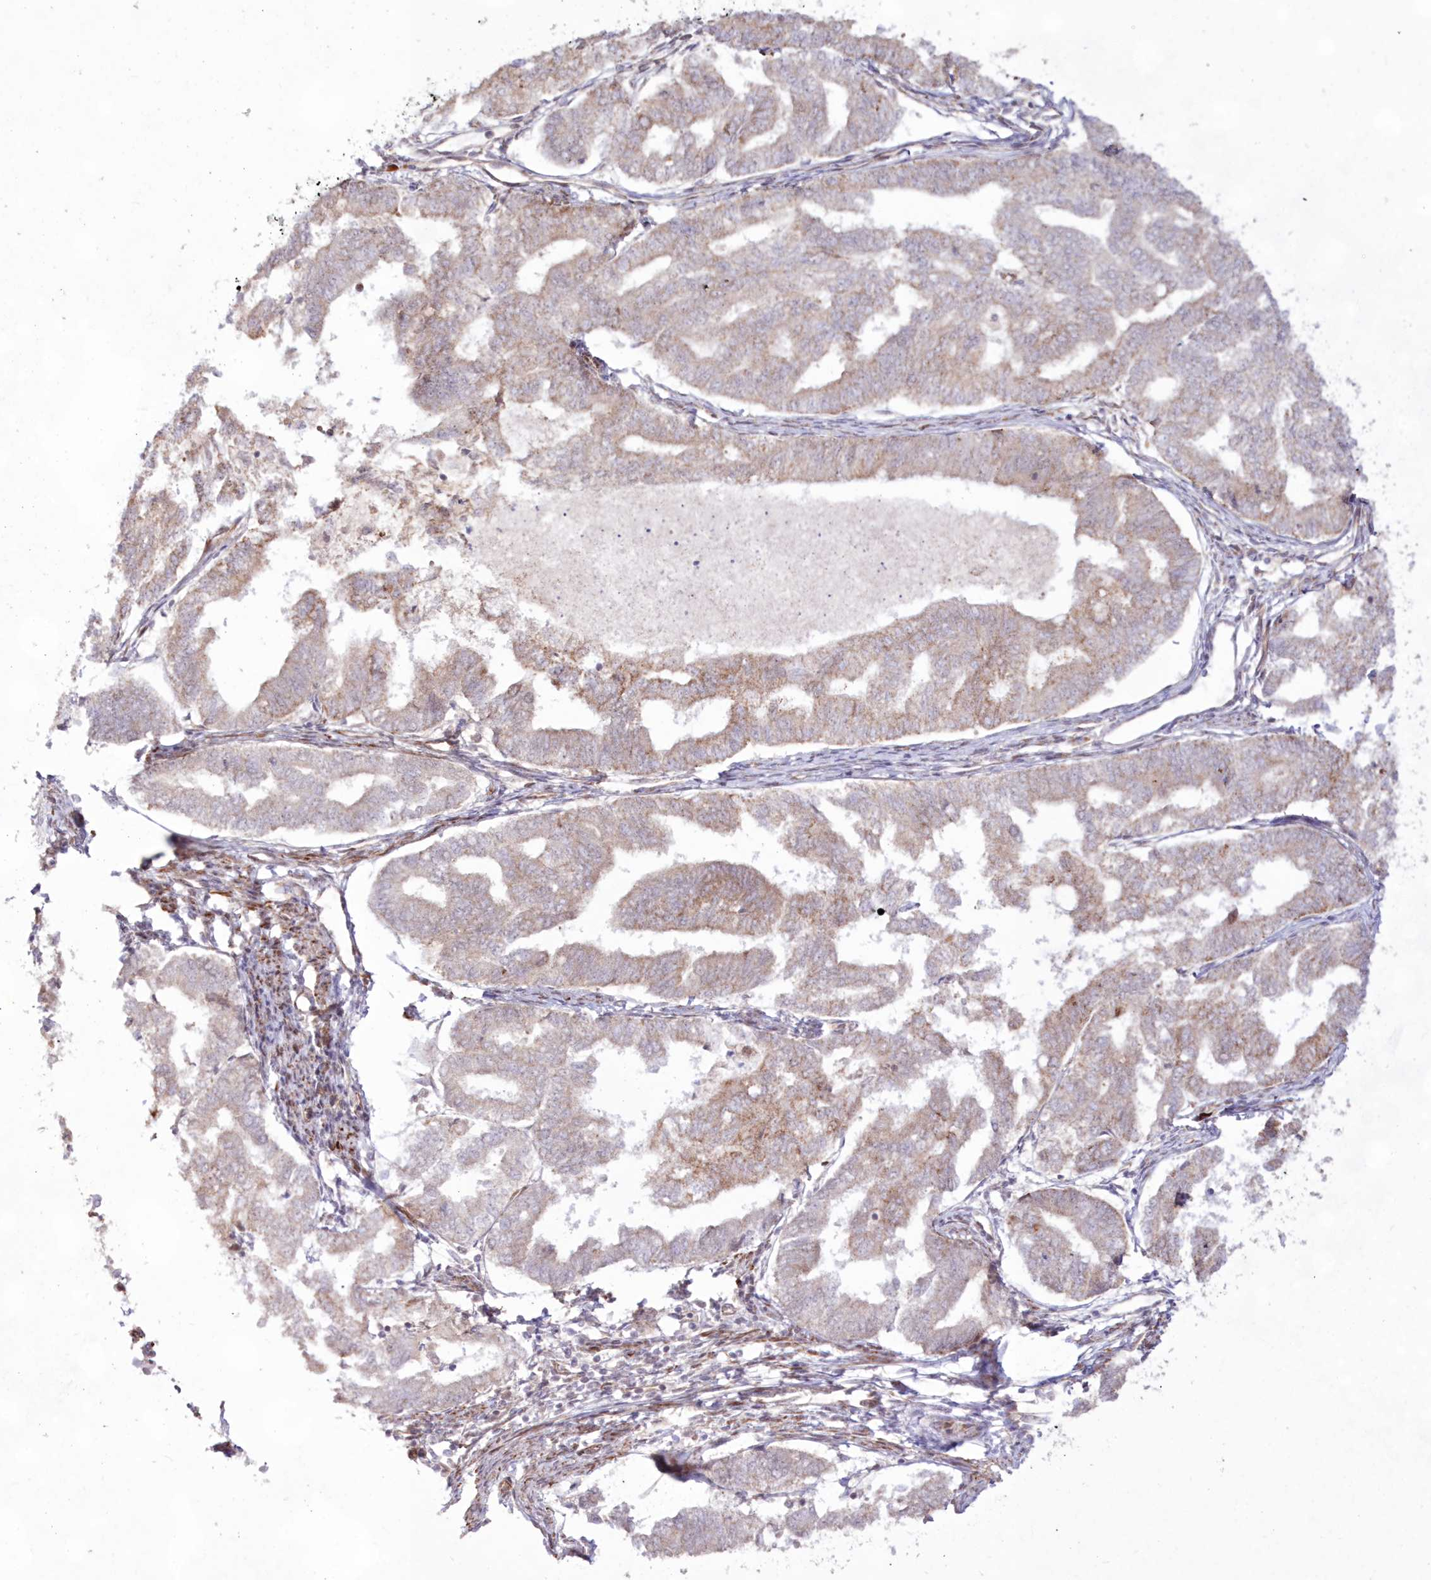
{"staining": {"intensity": "weak", "quantity": "25%-75%", "location": "cytoplasmic/membranous"}, "tissue": "endometrial cancer", "cell_type": "Tumor cells", "image_type": "cancer", "snomed": [{"axis": "morphology", "description": "Adenocarcinoma, NOS"}, {"axis": "topography", "description": "Endometrium"}], "caption": "Tumor cells demonstrate low levels of weak cytoplasmic/membranous positivity in approximately 25%-75% of cells in endometrial cancer.", "gene": "SNIP1", "patient": {"sex": "female", "age": 79}}